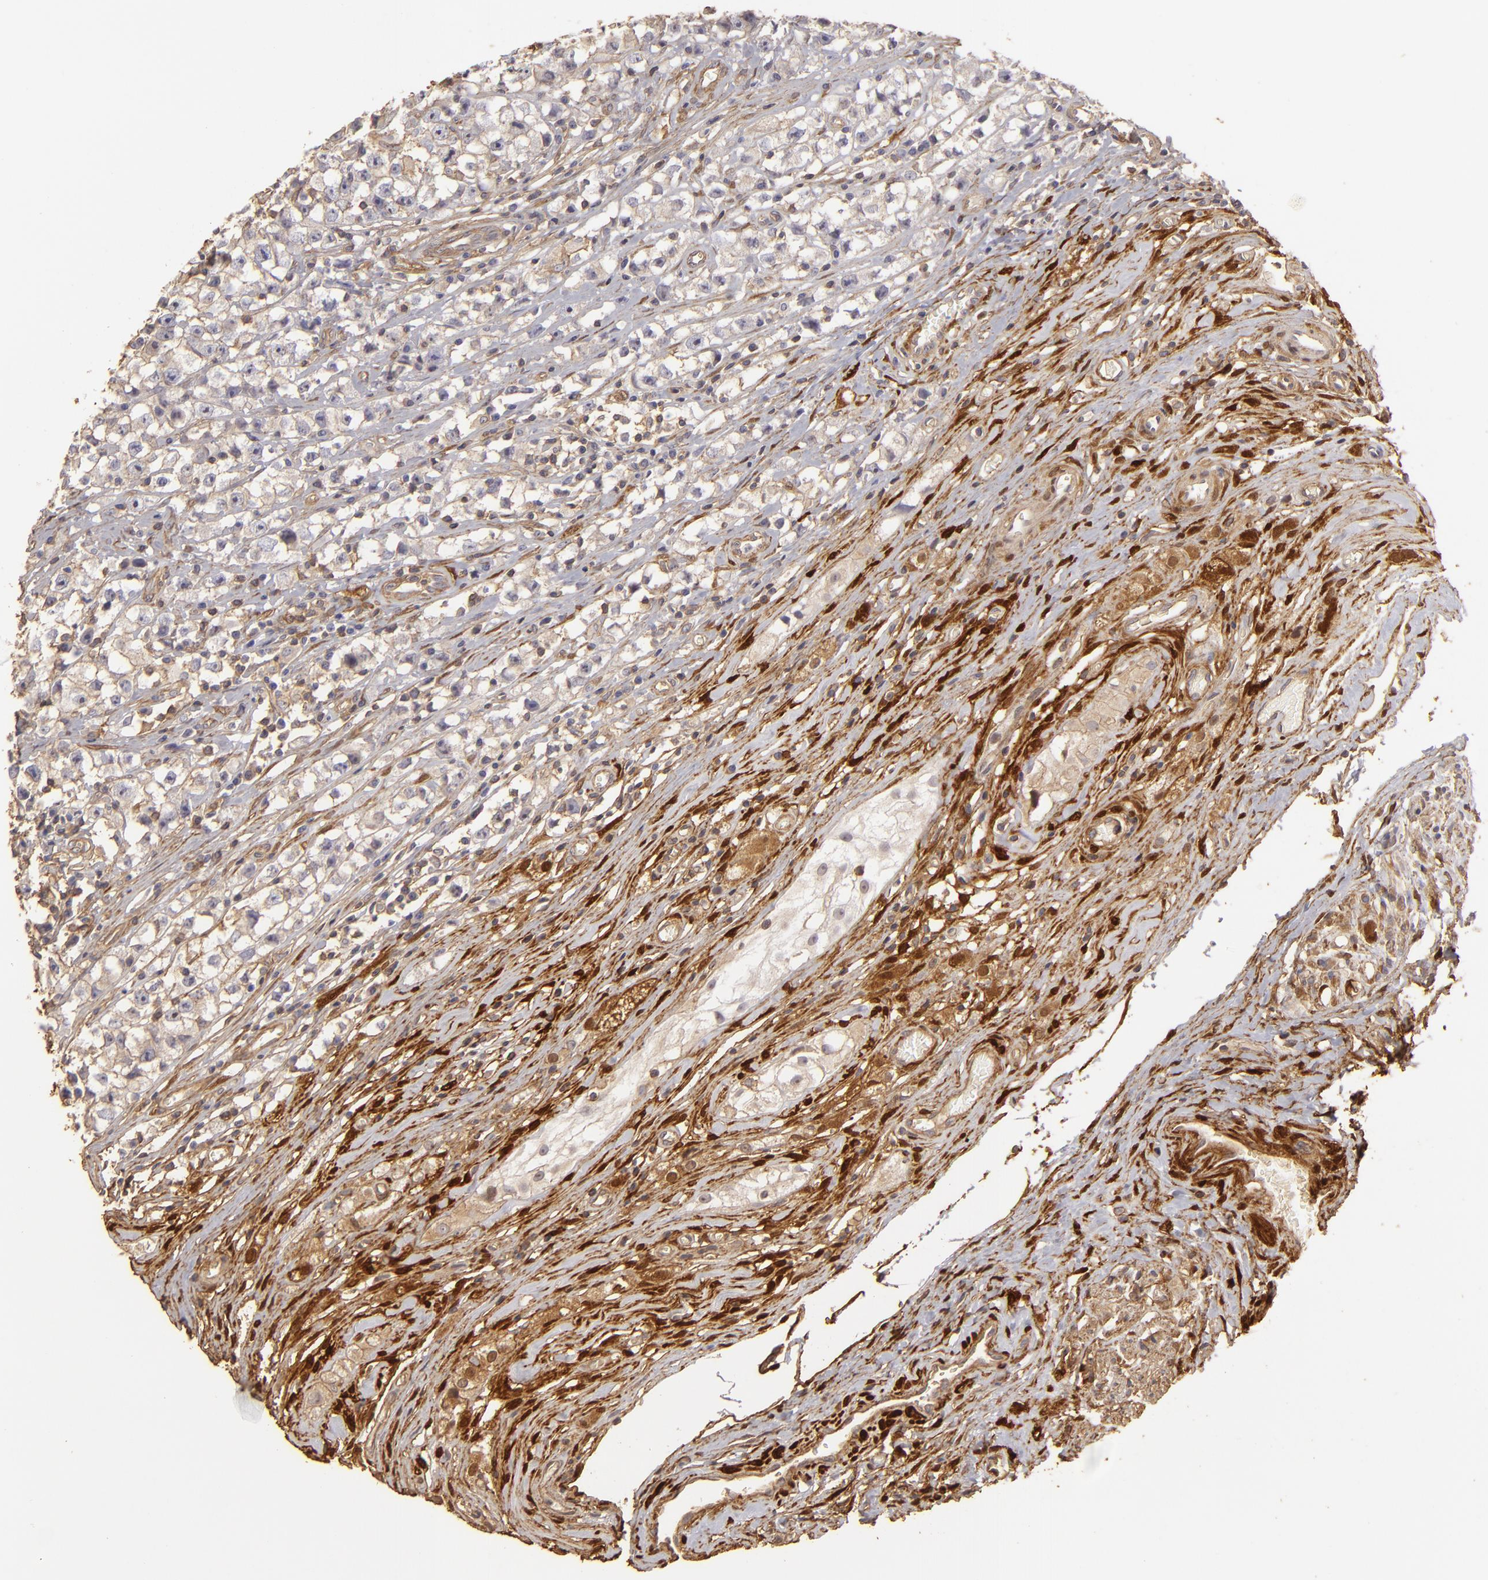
{"staining": {"intensity": "negative", "quantity": "none", "location": "none"}, "tissue": "testis cancer", "cell_type": "Tumor cells", "image_type": "cancer", "snomed": [{"axis": "morphology", "description": "Seminoma, NOS"}, {"axis": "topography", "description": "Testis"}], "caption": "A photomicrograph of human testis cancer (seminoma) is negative for staining in tumor cells.", "gene": "HSPB6", "patient": {"sex": "male", "age": 35}}